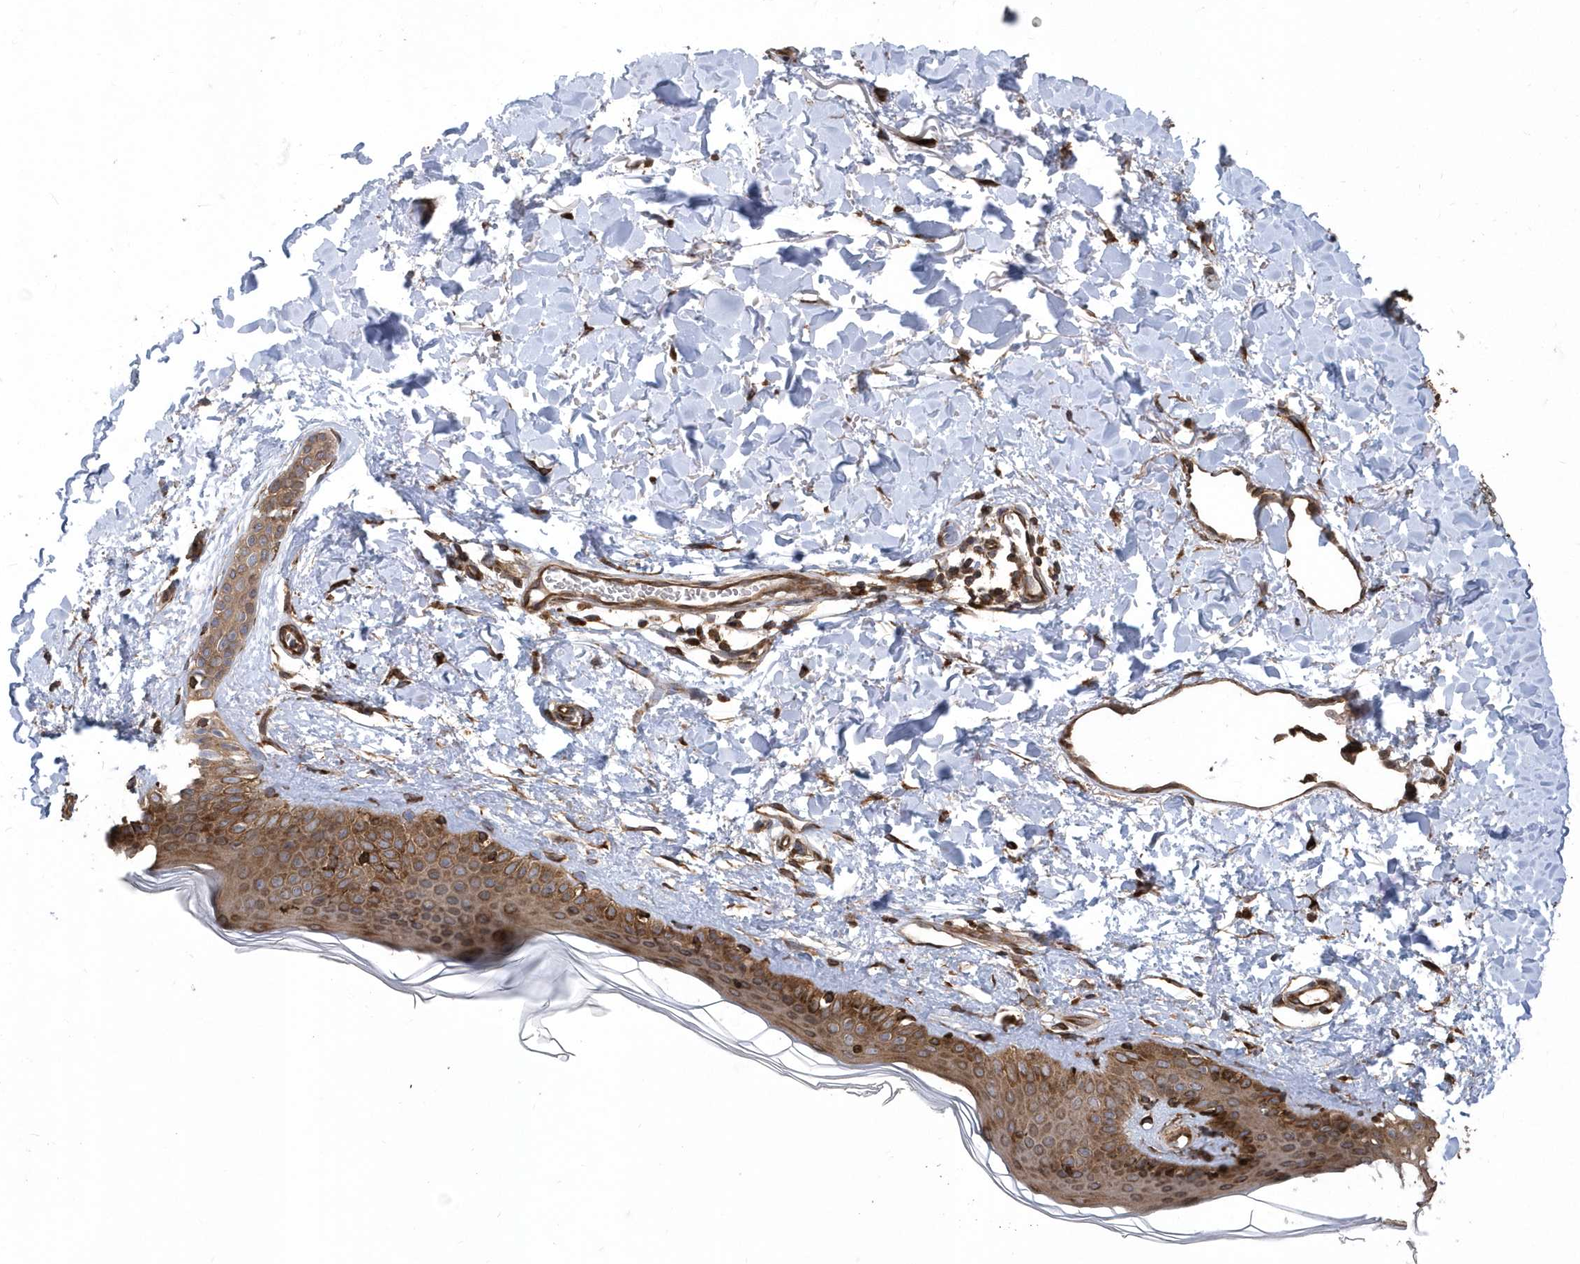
{"staining": {"intensity": "strong", "quantity": "25%-75%", "location": "cytoplasmic/membranous,nuclear"}, "tissue": "skin", "cell_type": "Fibroblasts", "image_type": "normal", "snomed": [{"axis": "morphology", "description": "Normal tissue, NOS"}, {"axis": "topography", "description": "Skin"}], "caption": "Normal skin demonstrates strong cytoplasmic/membranous,nuclear expression in about 25%-75% of fibroblasts (brown staining indicates protein expression, while blue staining denotes nuclei)..", "gene": "WASHC5", "patient": {"sex": "female", "age": 58}}